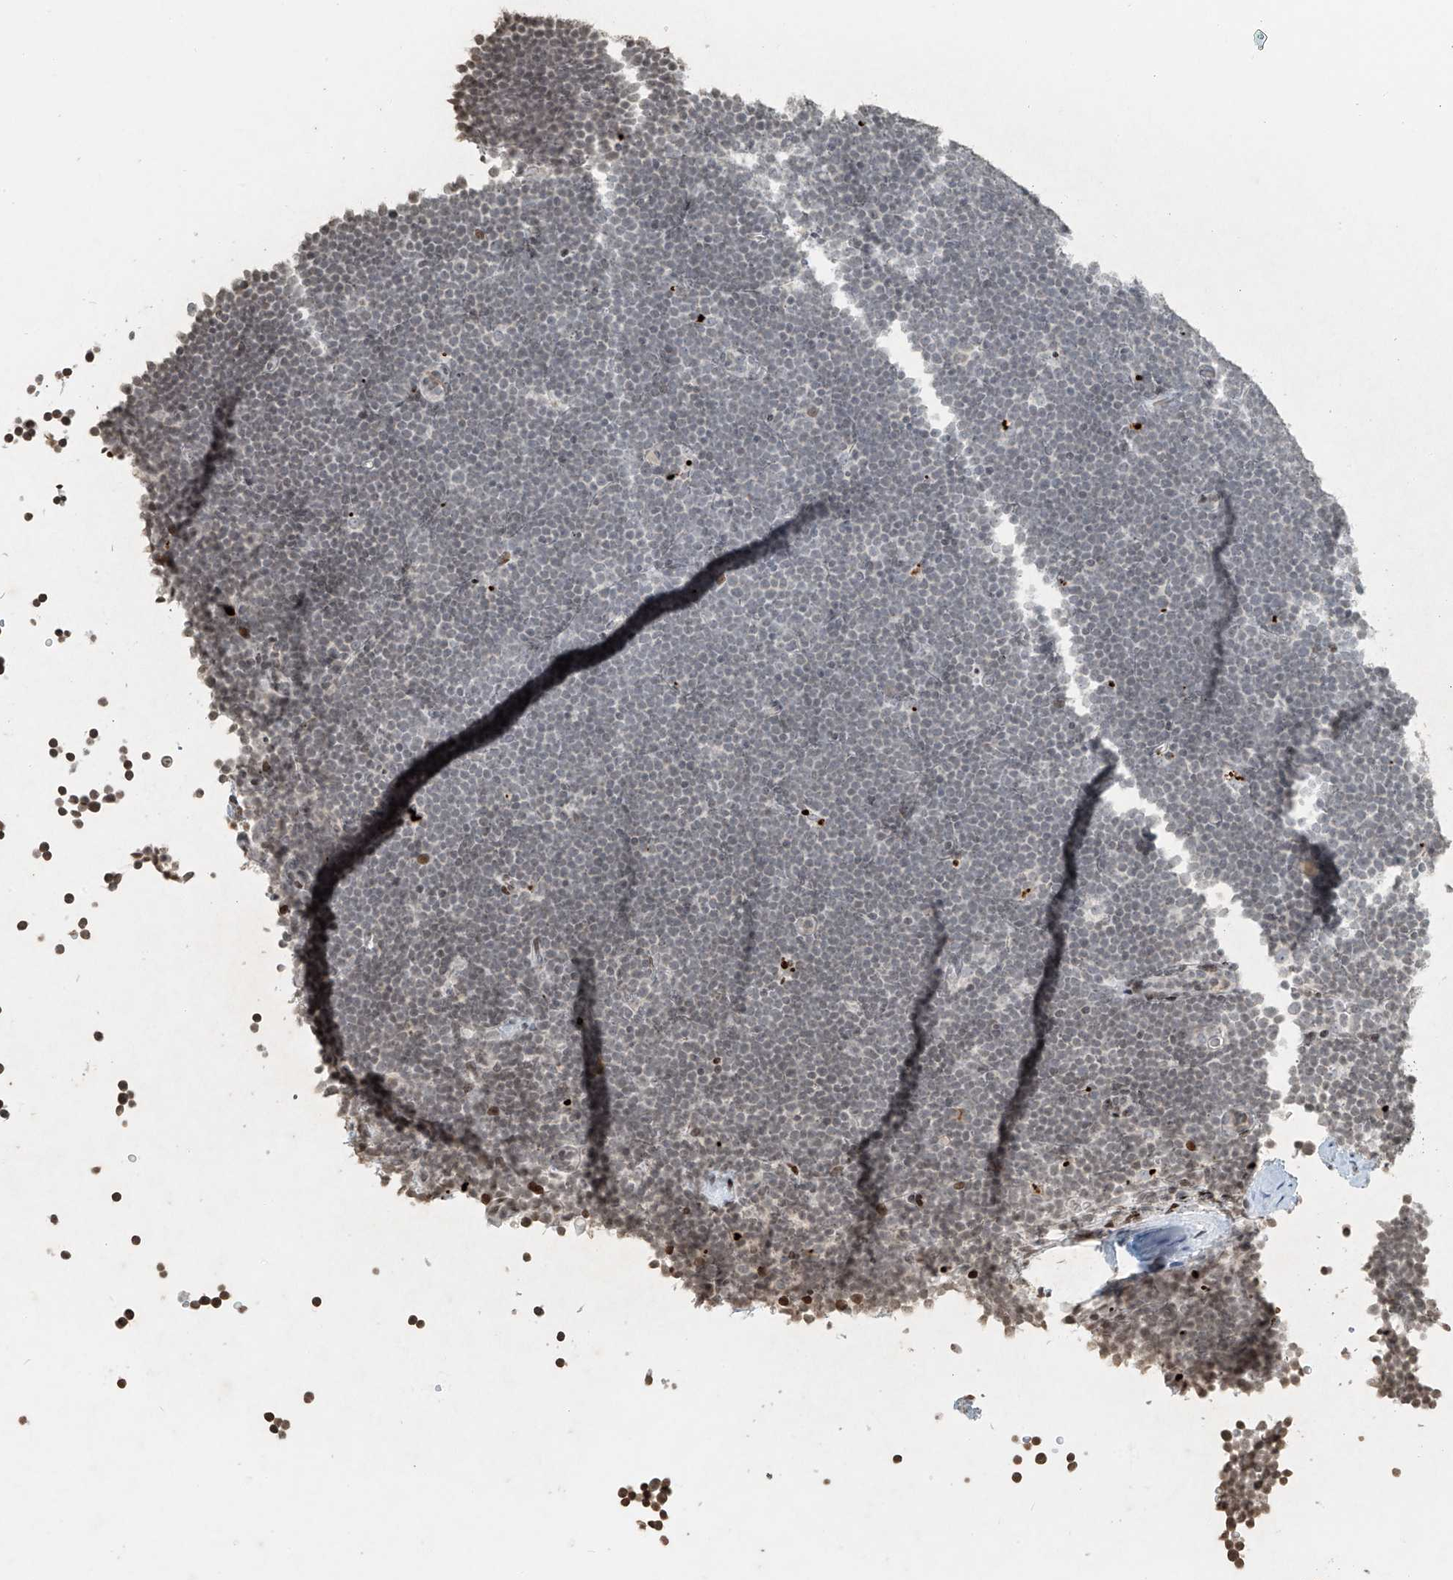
{"staining": {"intensity": "negative", "quantity": "none", "location": "none"}, "tissue": "lymphoma", "cell_type": "Tumor cells", "image_type": "cancer", "snomed": [{"axis": "morphology", "description": "Malignant lymphoma, non-Hodgkin's type, High grade"}, {"axis": "topography", "description": "Lymph node"}], "caption": "The immunohistochemistry micrograph has no significant staining in tumor cells of high-grade malignant lymphoma, non-Hodgkin's type tissue. (Stains: DAB immunohistochemistry (IHC) with hematoxylin counter stain, Microscopy: brightfield microscopy at high magnification).", "gene": "C17orf58", "patient": {"sex": "male", "age": 13}}